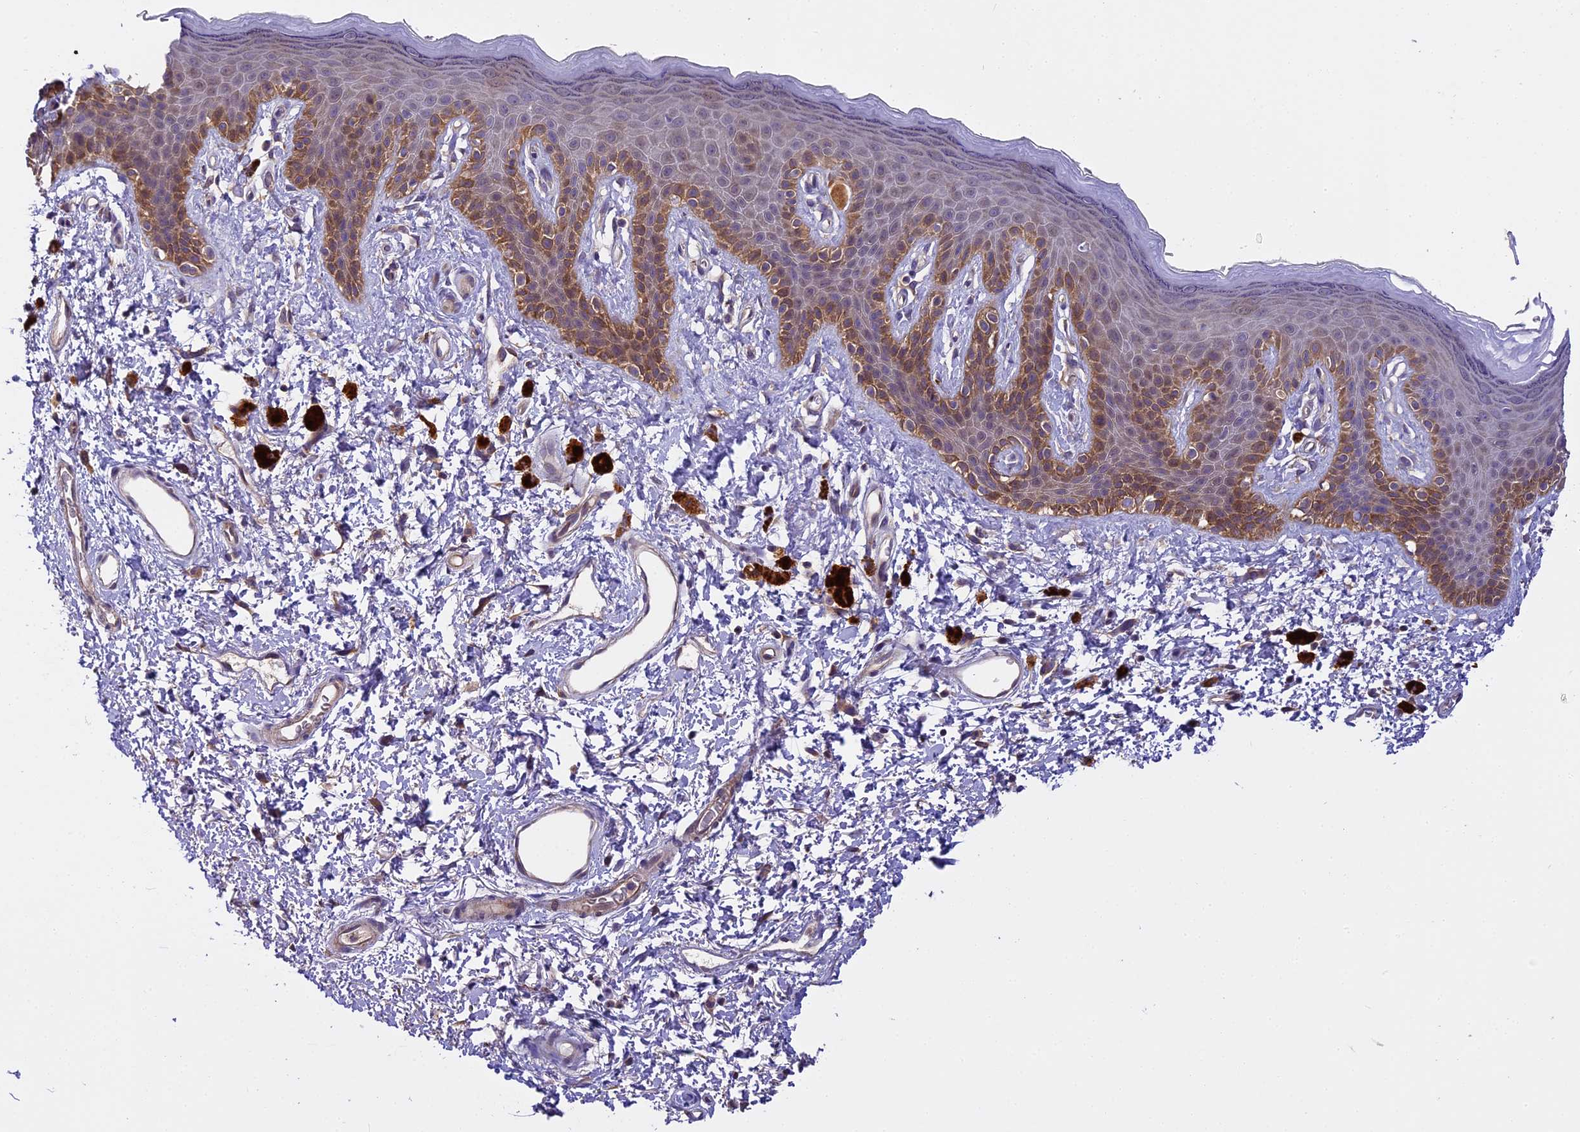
{"staining": {"intensity": "moderate", "quantity": "<25%", "location": "cytoplasmic/membranous"}, "tissue": "skin", "cell_type": "Epidermal cells", "image_type": "normal", "snomed": [{"axis": "morphology", "description": "Normal tissue, NOS"}, {"axis": "topography", "description": "Anal"}], "caption": "Immunohistochemistry of benign human skin reveals low levels of moderate cytoplasmic/membranous positivity in about <25% of epidermal cells.", "gene": "FAM98C", "patient": {"sex": "female", "age": 46}}